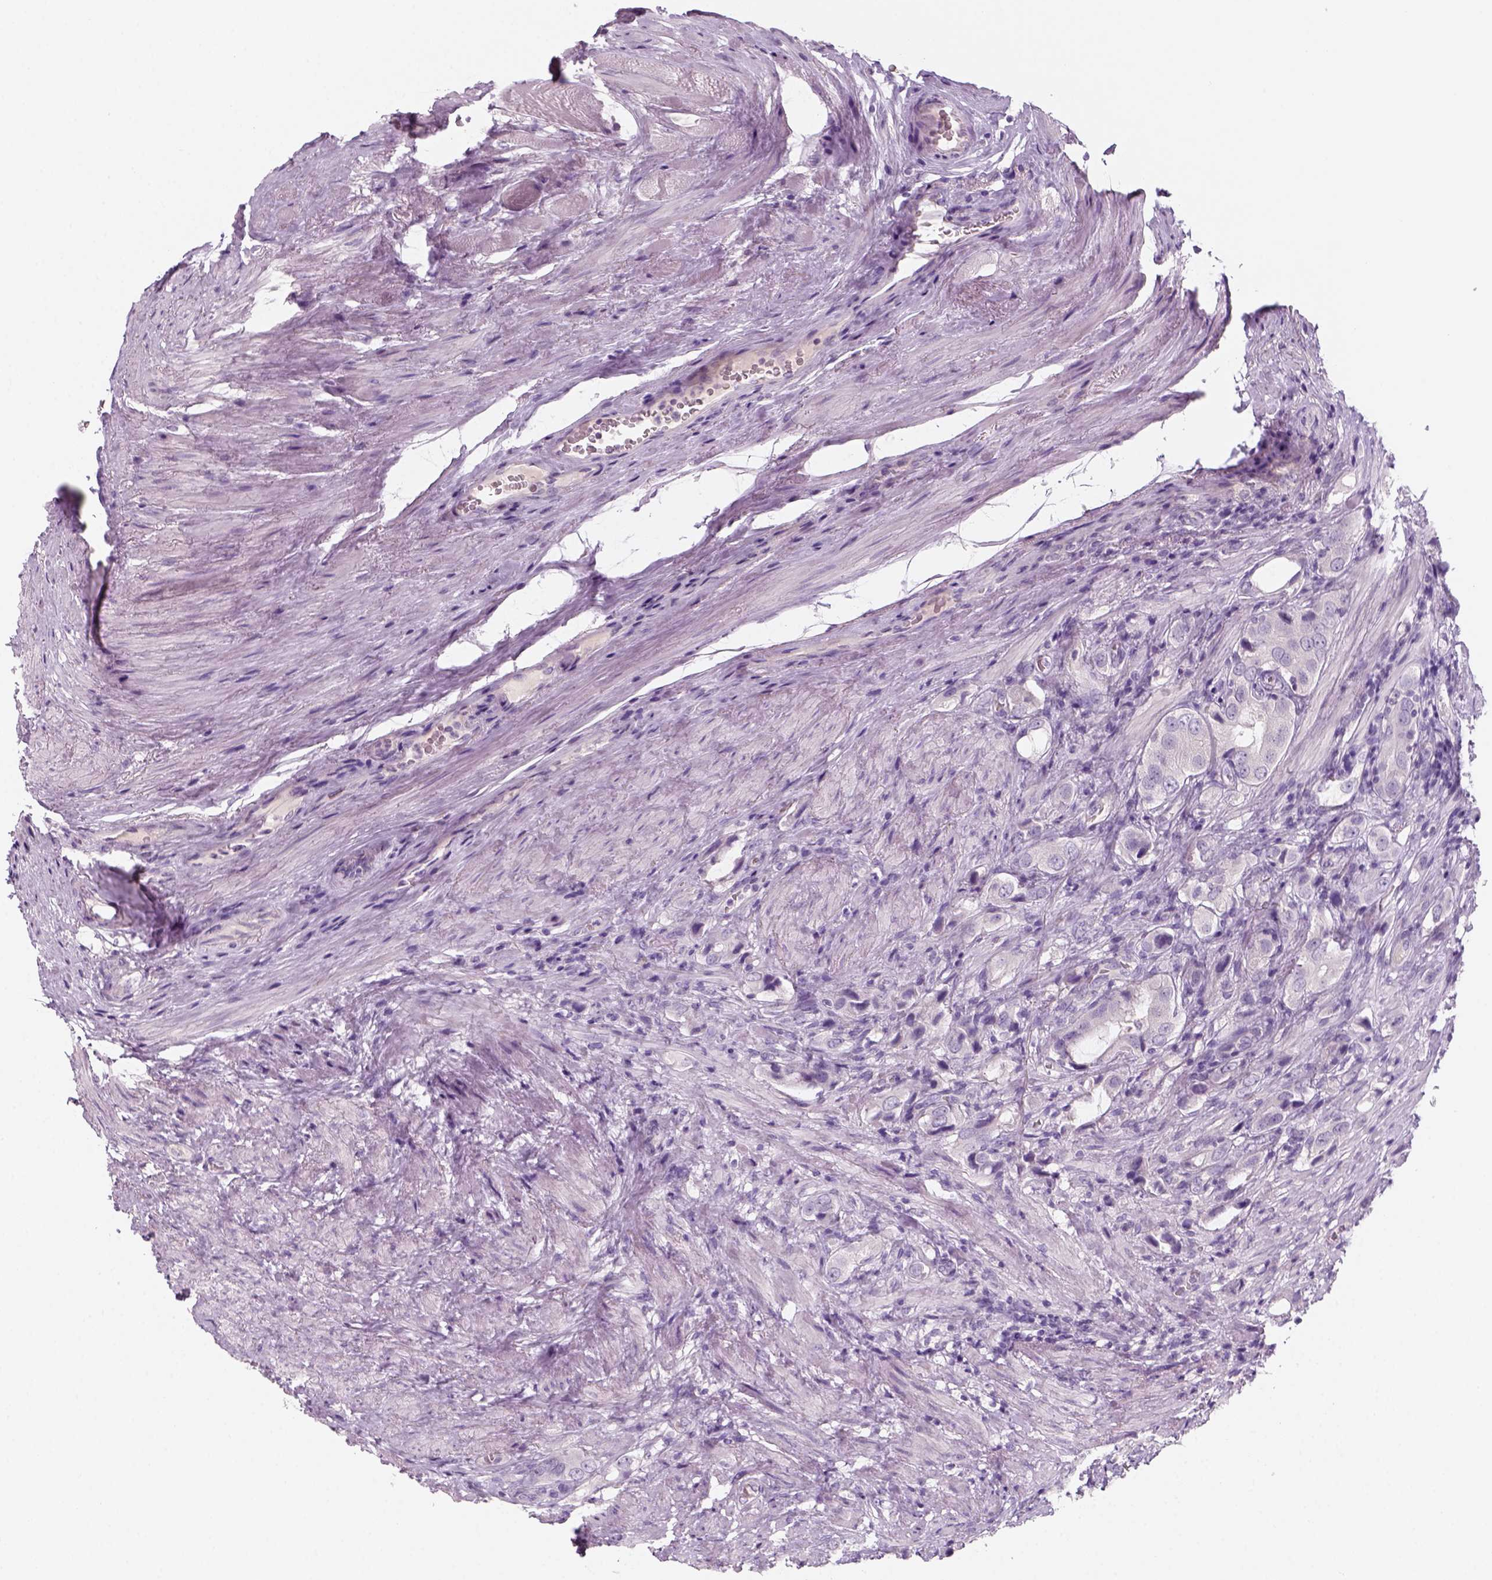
{"staining": {"intensity": "negative", "quantity": "none", "location": "none"}, "tissue": "prostate cancer", "cell_type": "Tumor cells", "image_type": "cancer", "snomed": [{"axis": "morphology", "description": "Adenocarcinoma, NOS"}, {"axis": "topography", "description": "Prostate"}], "caption": "Immunohistochemistry (IHC) histopathology image of adenocarcinoma (prostate) stained for a protein (brown), which reveals no staining in tumor cells.", "gene": "KRT25", "patient": {"sex": "male", "age": 63}}